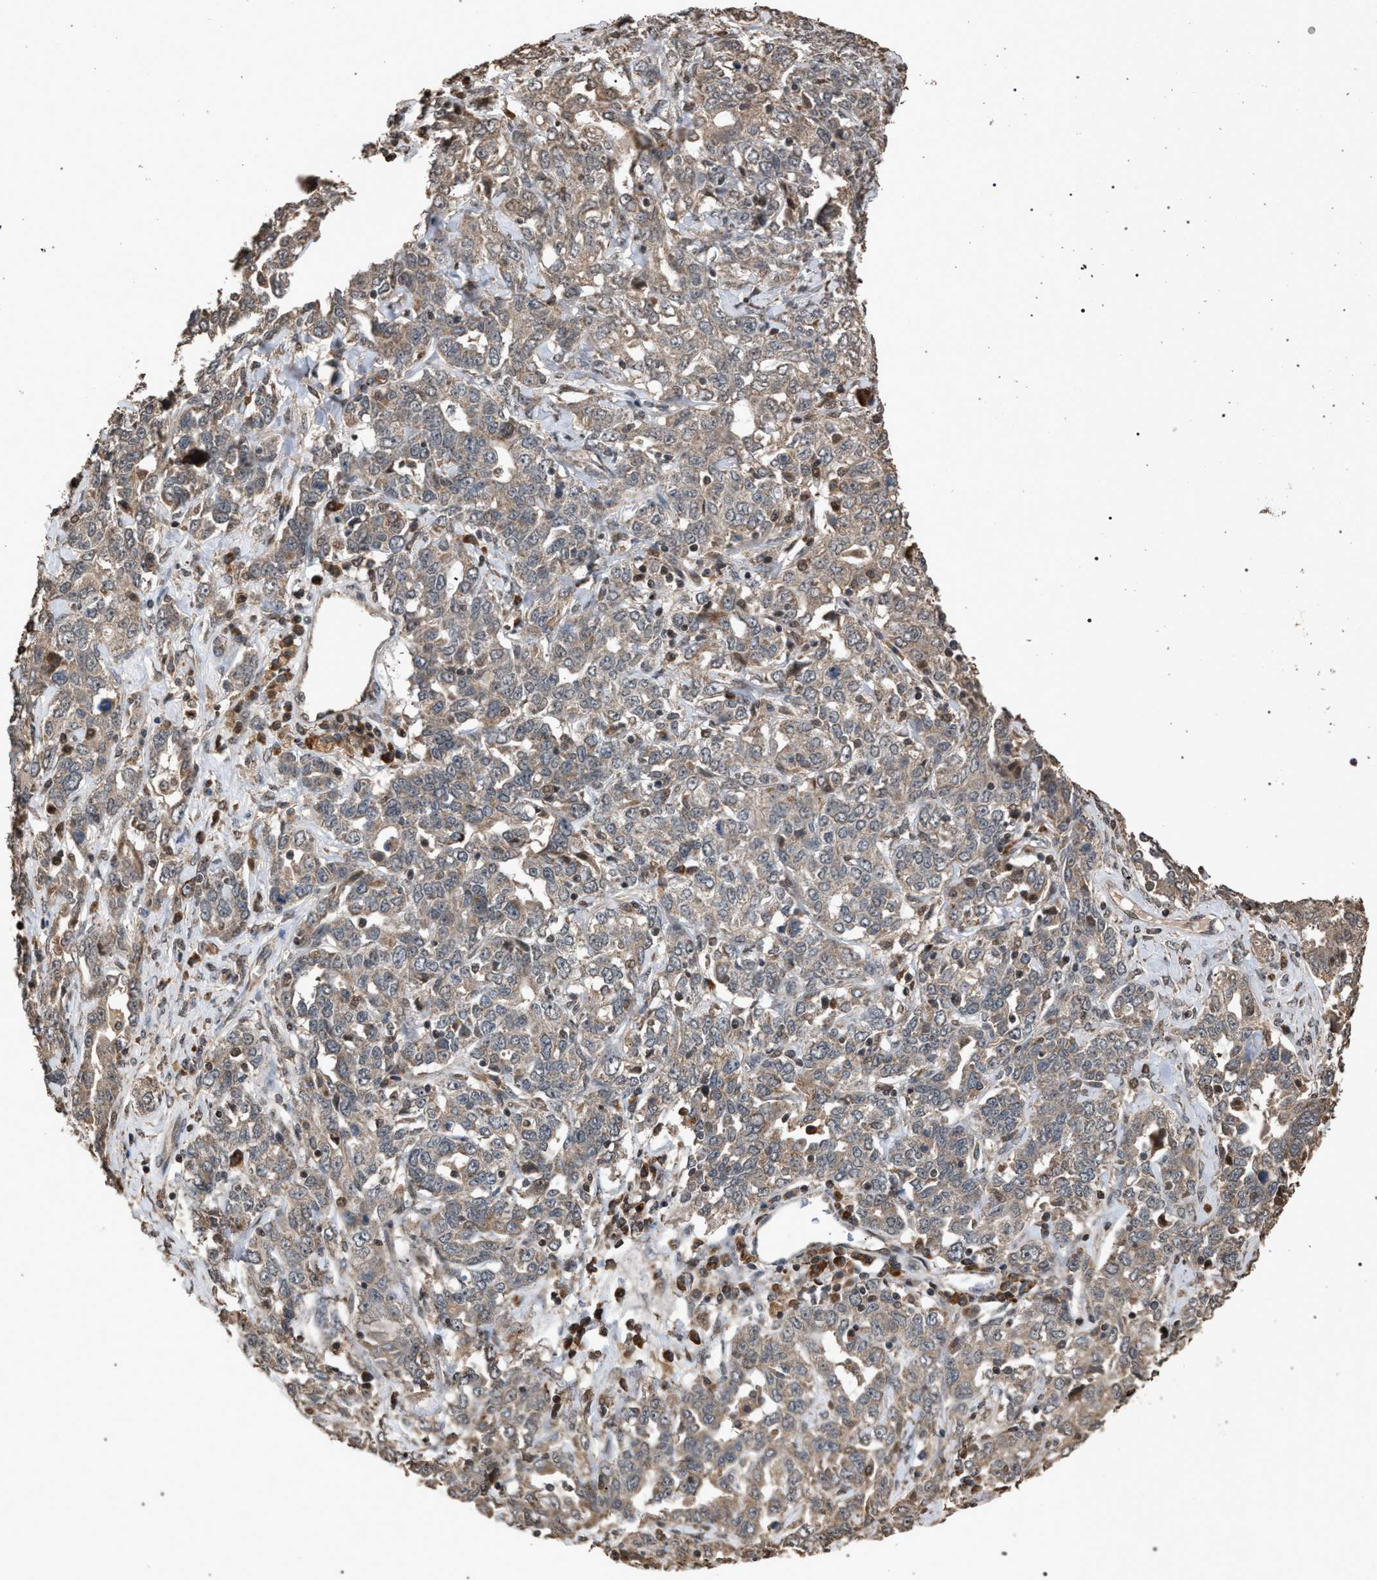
{"staining": {"intensity": "weak", "quantity": ">75%", "location": "cytoplasmic/membranous"}, "tissue": "ovarian cancer", "cell_type": "Tumor cells", "image_type": "cancer", "snomed": [{"axis": "morphology", "description": "Carcinoma, endometroid"}, {"axis": "topography", "description": "Ovary"}], "caption": "The photomicrograph exhibits immunohistochemical staining of ovarian cancer. There is weak cytoplasmic/membranous expression is identified in about >75% of tumor cells.", "gene": "NAA35", "patient": {"sex": "female", "age": 62}}